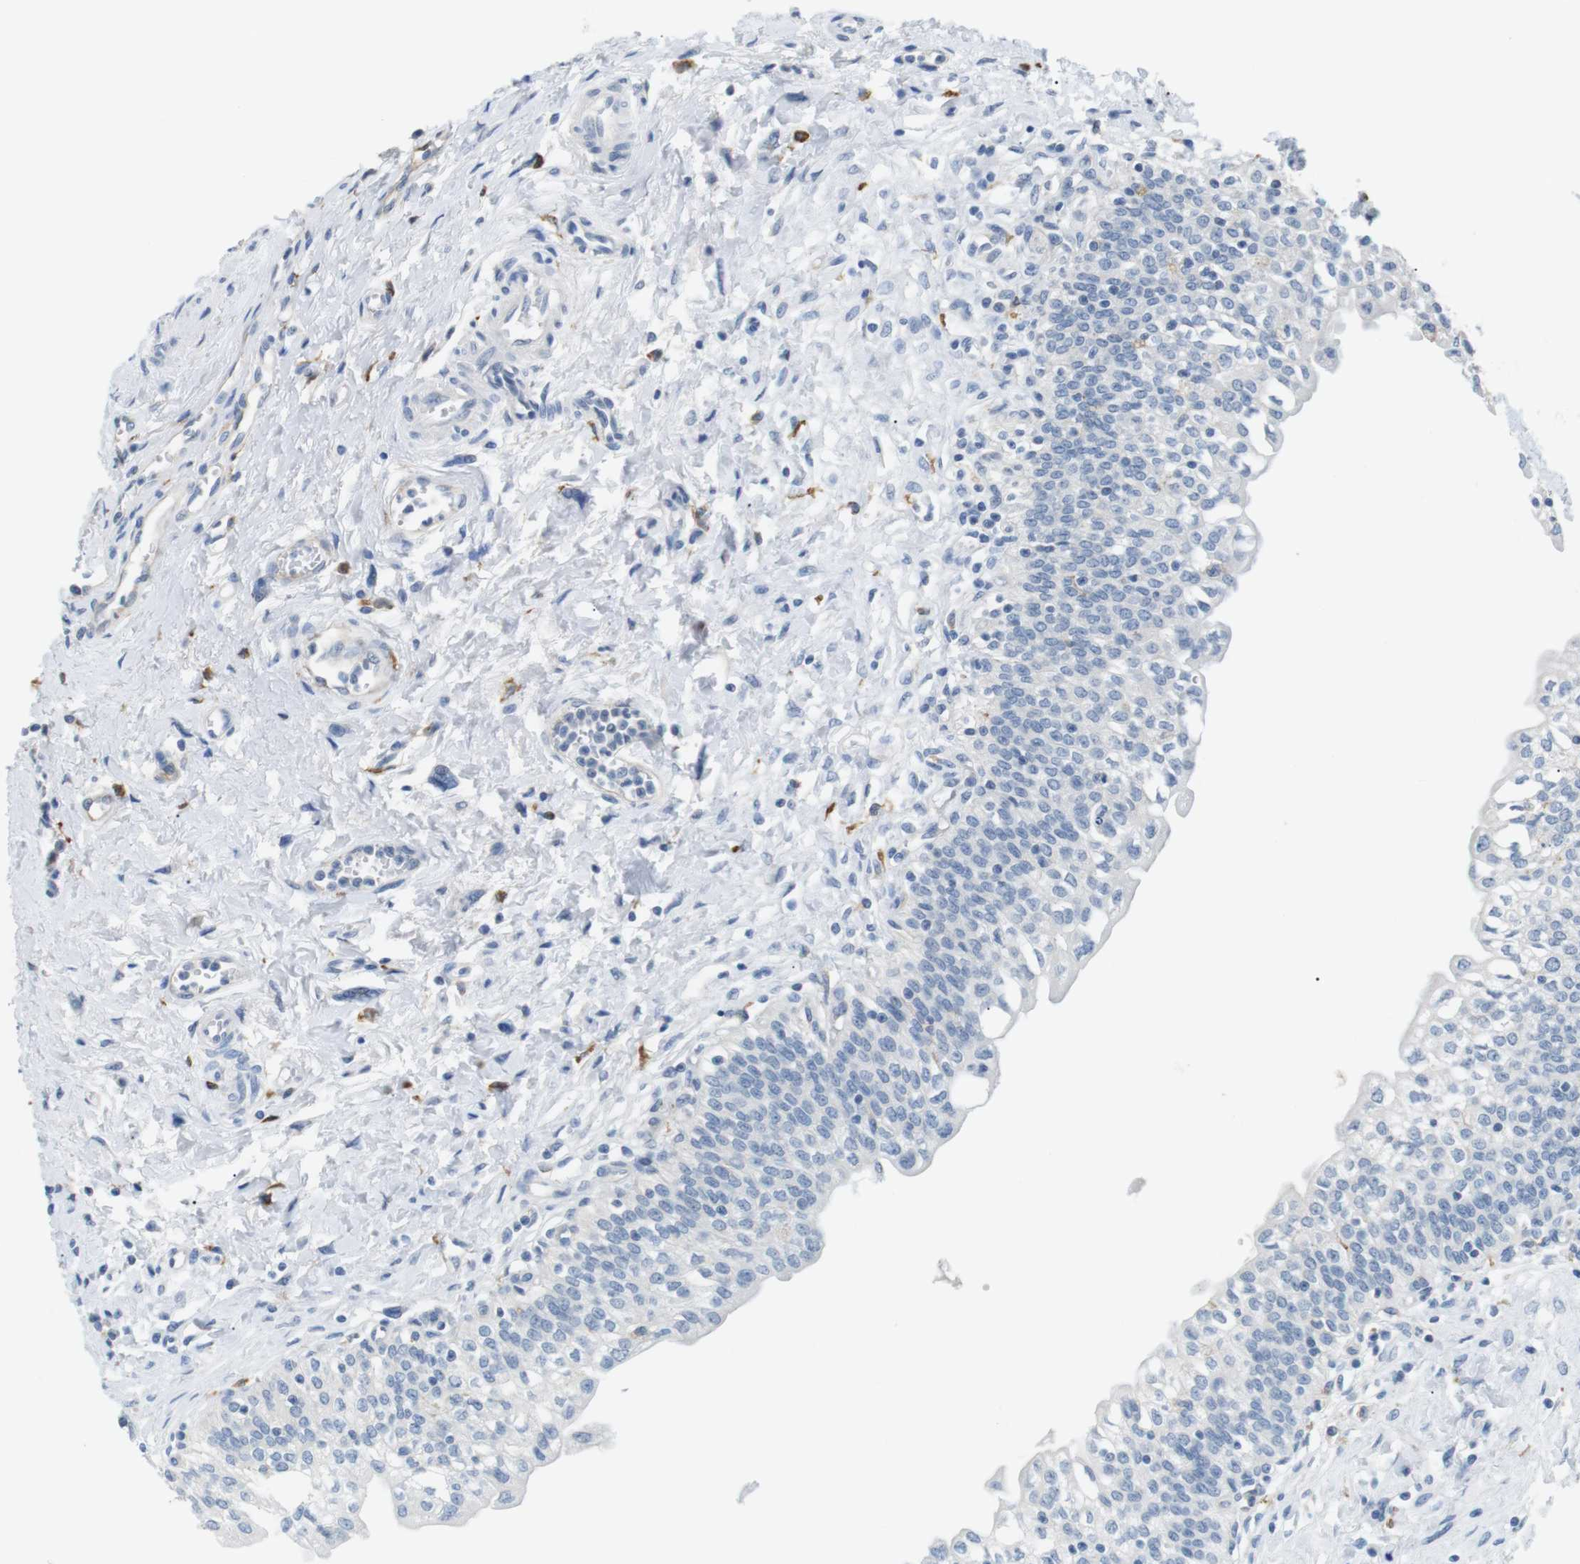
{"staining": {"intensity": "negative", "quantity": "none", "location": "none"}, "tissue": "urinary bladder", "cell_type": "Urothelial cells", "image_type": "normal", "snomed": [{"axis": "morphology", "description": "Normal tissue, NOS"}, {"axis": "topography", "description": "Urinary bladder"}], "caption": "Protein analysis of unremarkable urinary bladder demonstrates no significant expression in urothelial cells. (Brightfield microscopy of DAB immunohistochemistry at high magnification).", "gene": "FCGRT", "patient": {"sex": "male", "age": 55}}